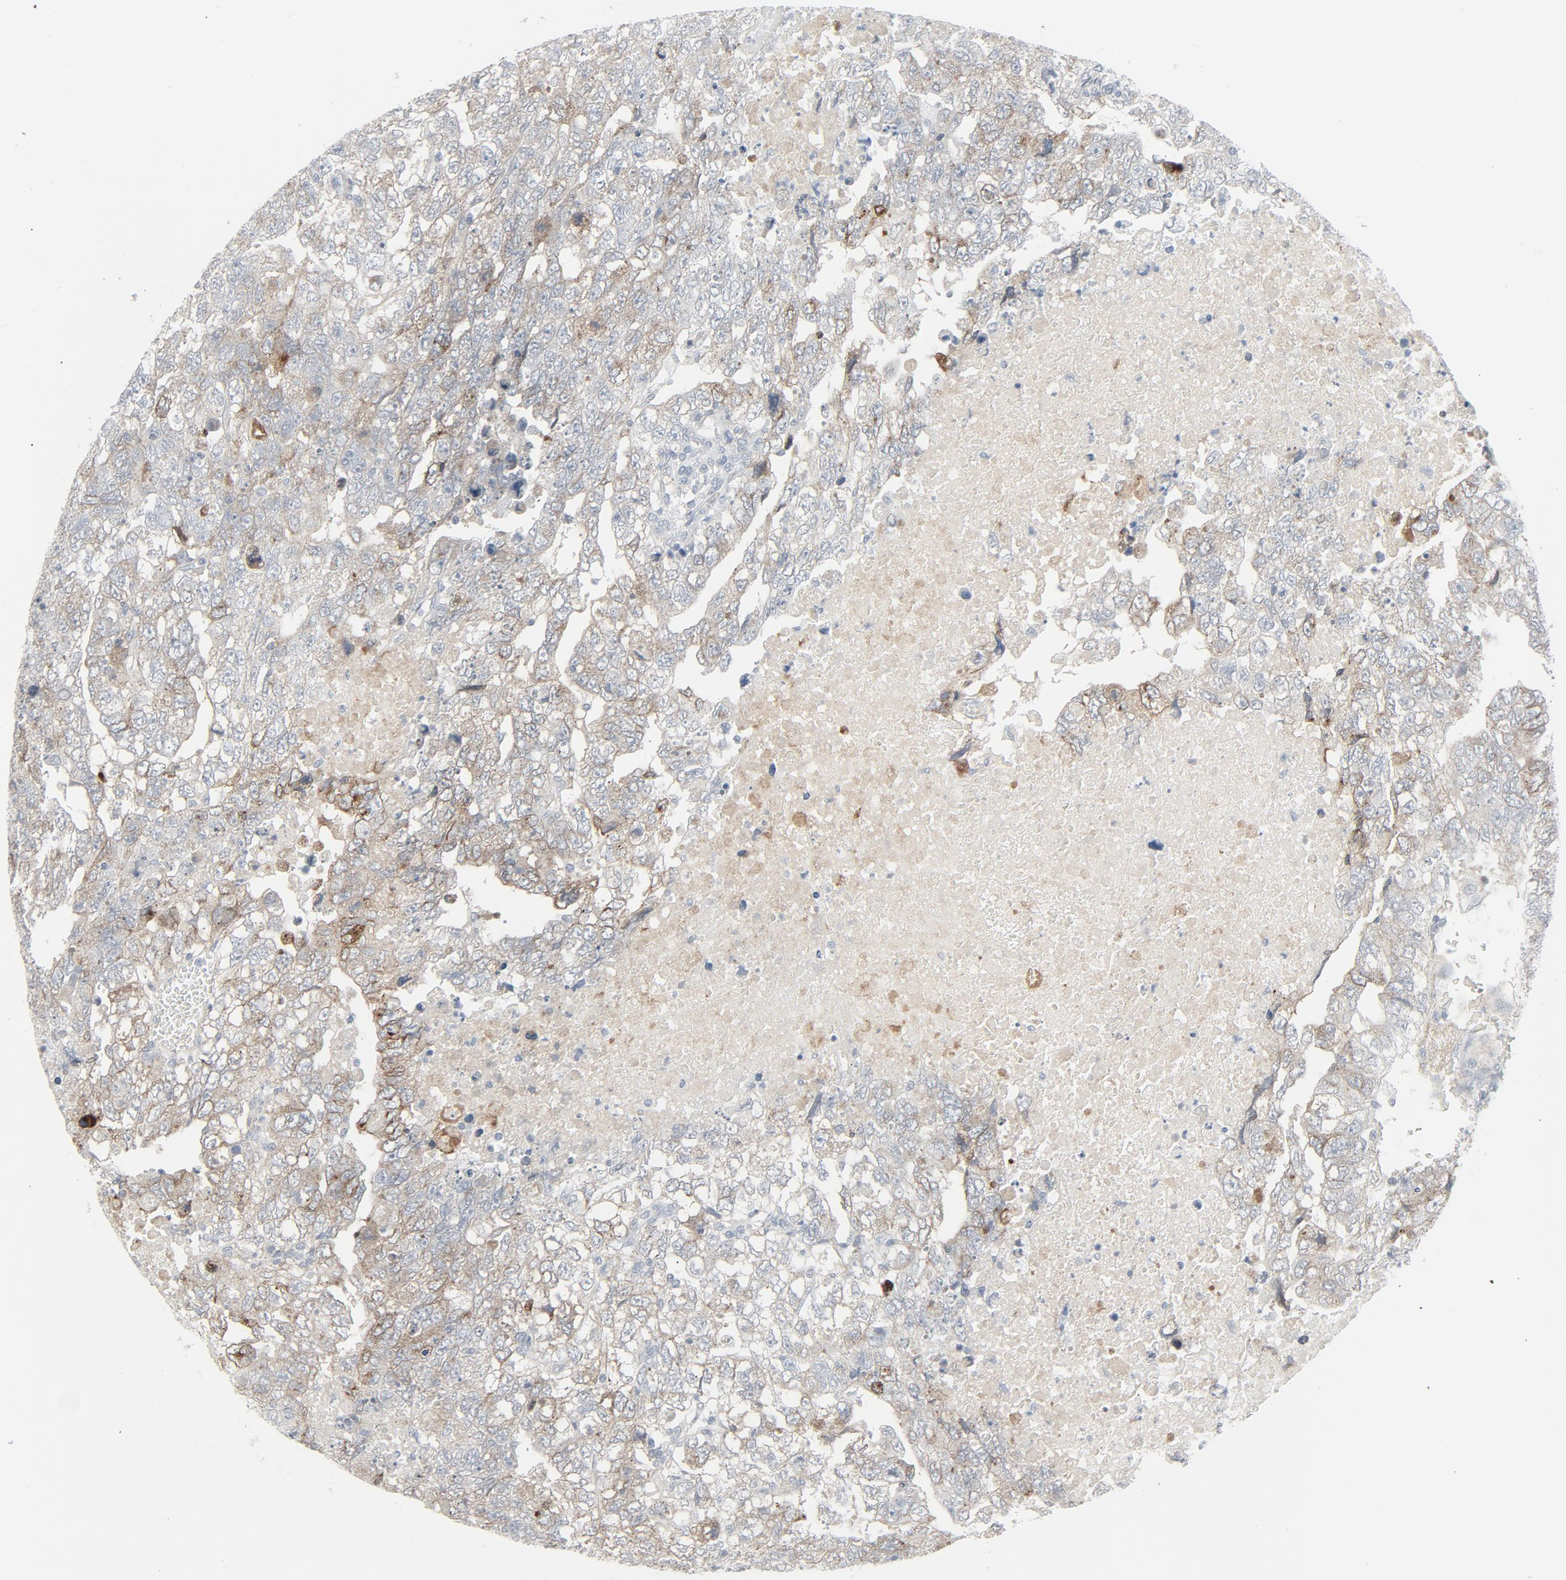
{"staining": {"intensity": "moderate", "quantity": "25%-75%", "location": "cytoplasmic/membranous"}, "tissue": "testis cancer", "cell_type": "Tumor cells", "image_type": "cancer", "snomed": [{"axis": "morphology", "description": "Carcinoma, Embryonal, NOS"}, {"axis": "topography", "description": "Testis"}], "caption": "DAB immunohistochemical staining of embryonal carcinoma (testis) demonstrates moderate cytoplasmic/membranous protein staining in about 25%-75% of tumor cells.", "gene": "FGFR3", "patient": {"sex": "male", "age": 36}}